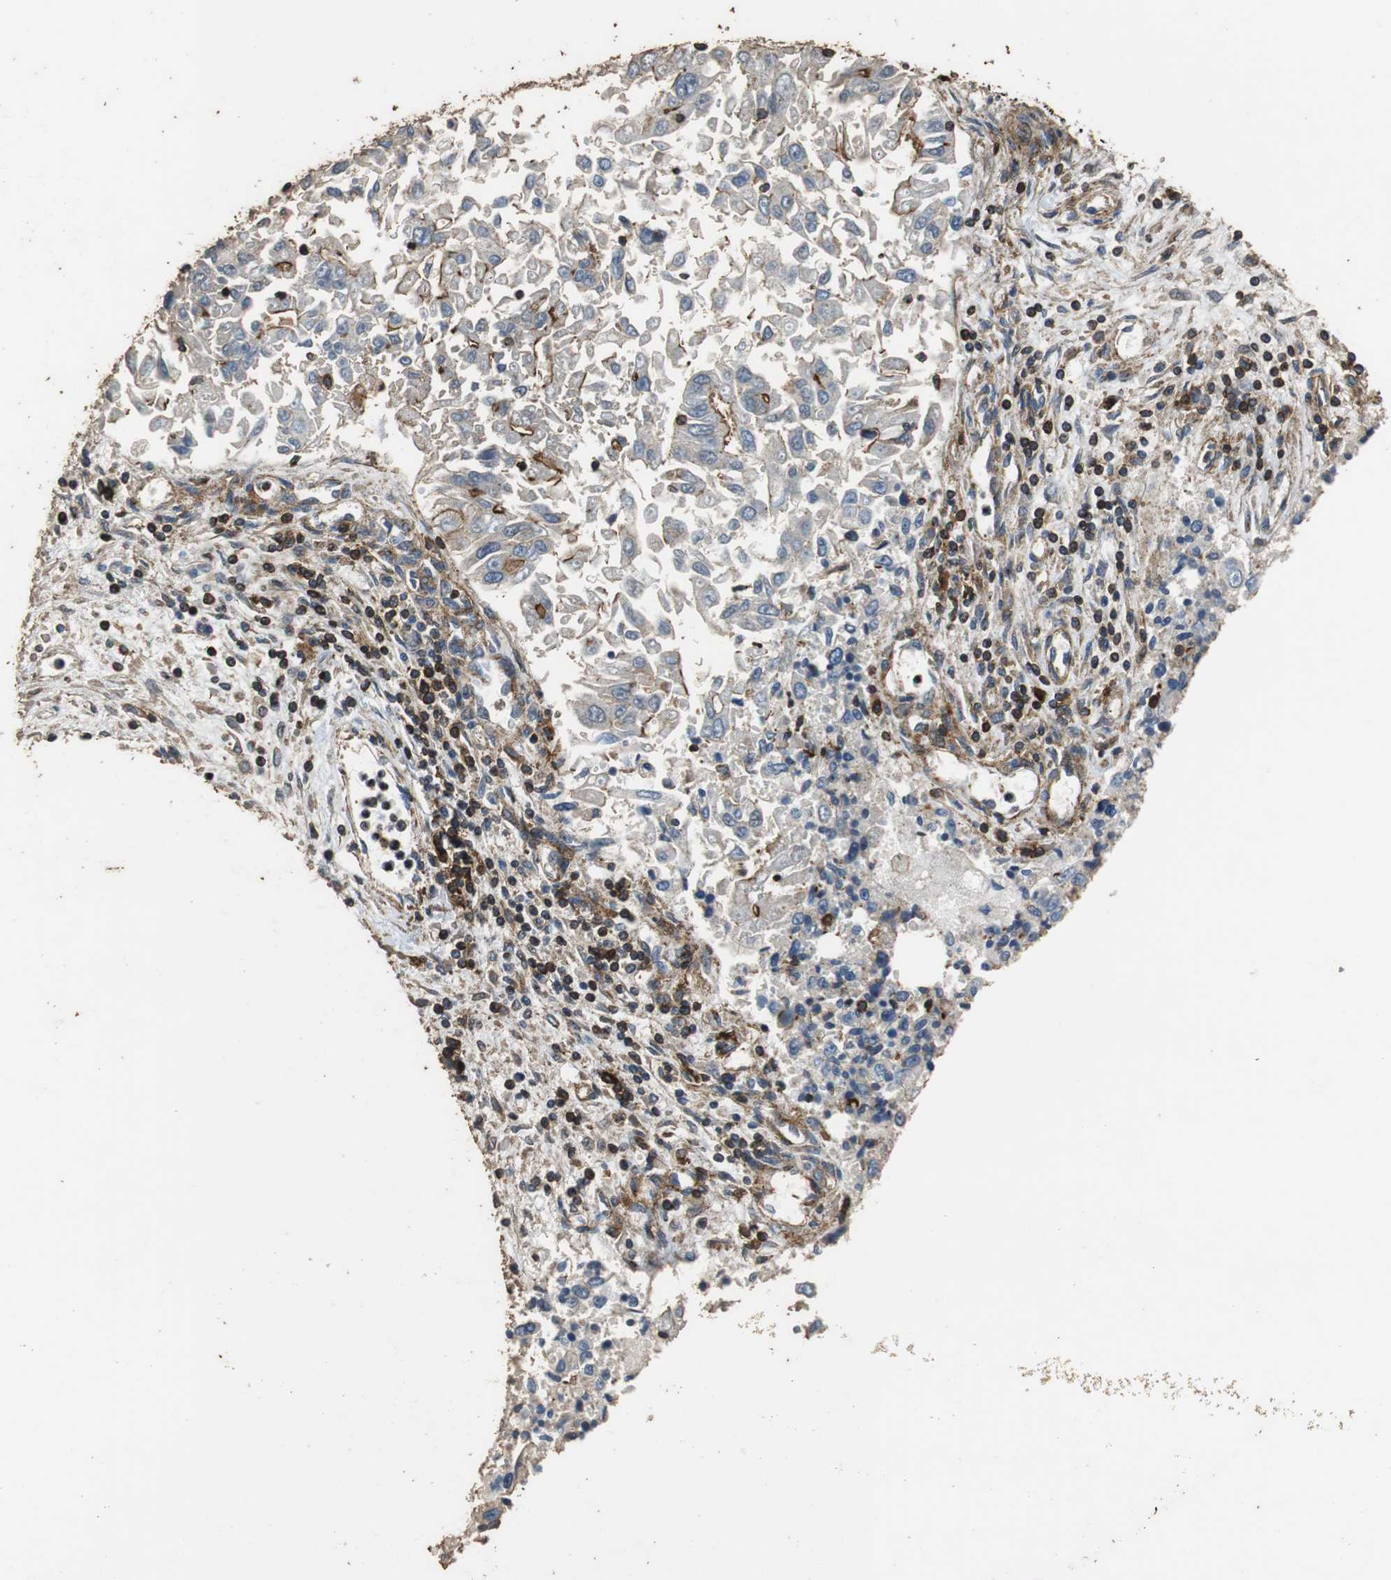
{"staining": {"intensity": "negative", "quantity": "none", "location": "none"}, "tissue": "lung cancer", "cell_type": "Tumor cells", "image_type": "cancer", "snomed": [{"axis": "morphology", "description": "Adenocarcinoma, NOS"}, {"axis": "topography", "description": "Lung"}], "caption": "Immunohistochemistry of lung cancer (adenocarcinoma) demonstrates no staining in tumor cells.", "gene": "PRKRA", "patient": {"sex": "male", "age": 84}}